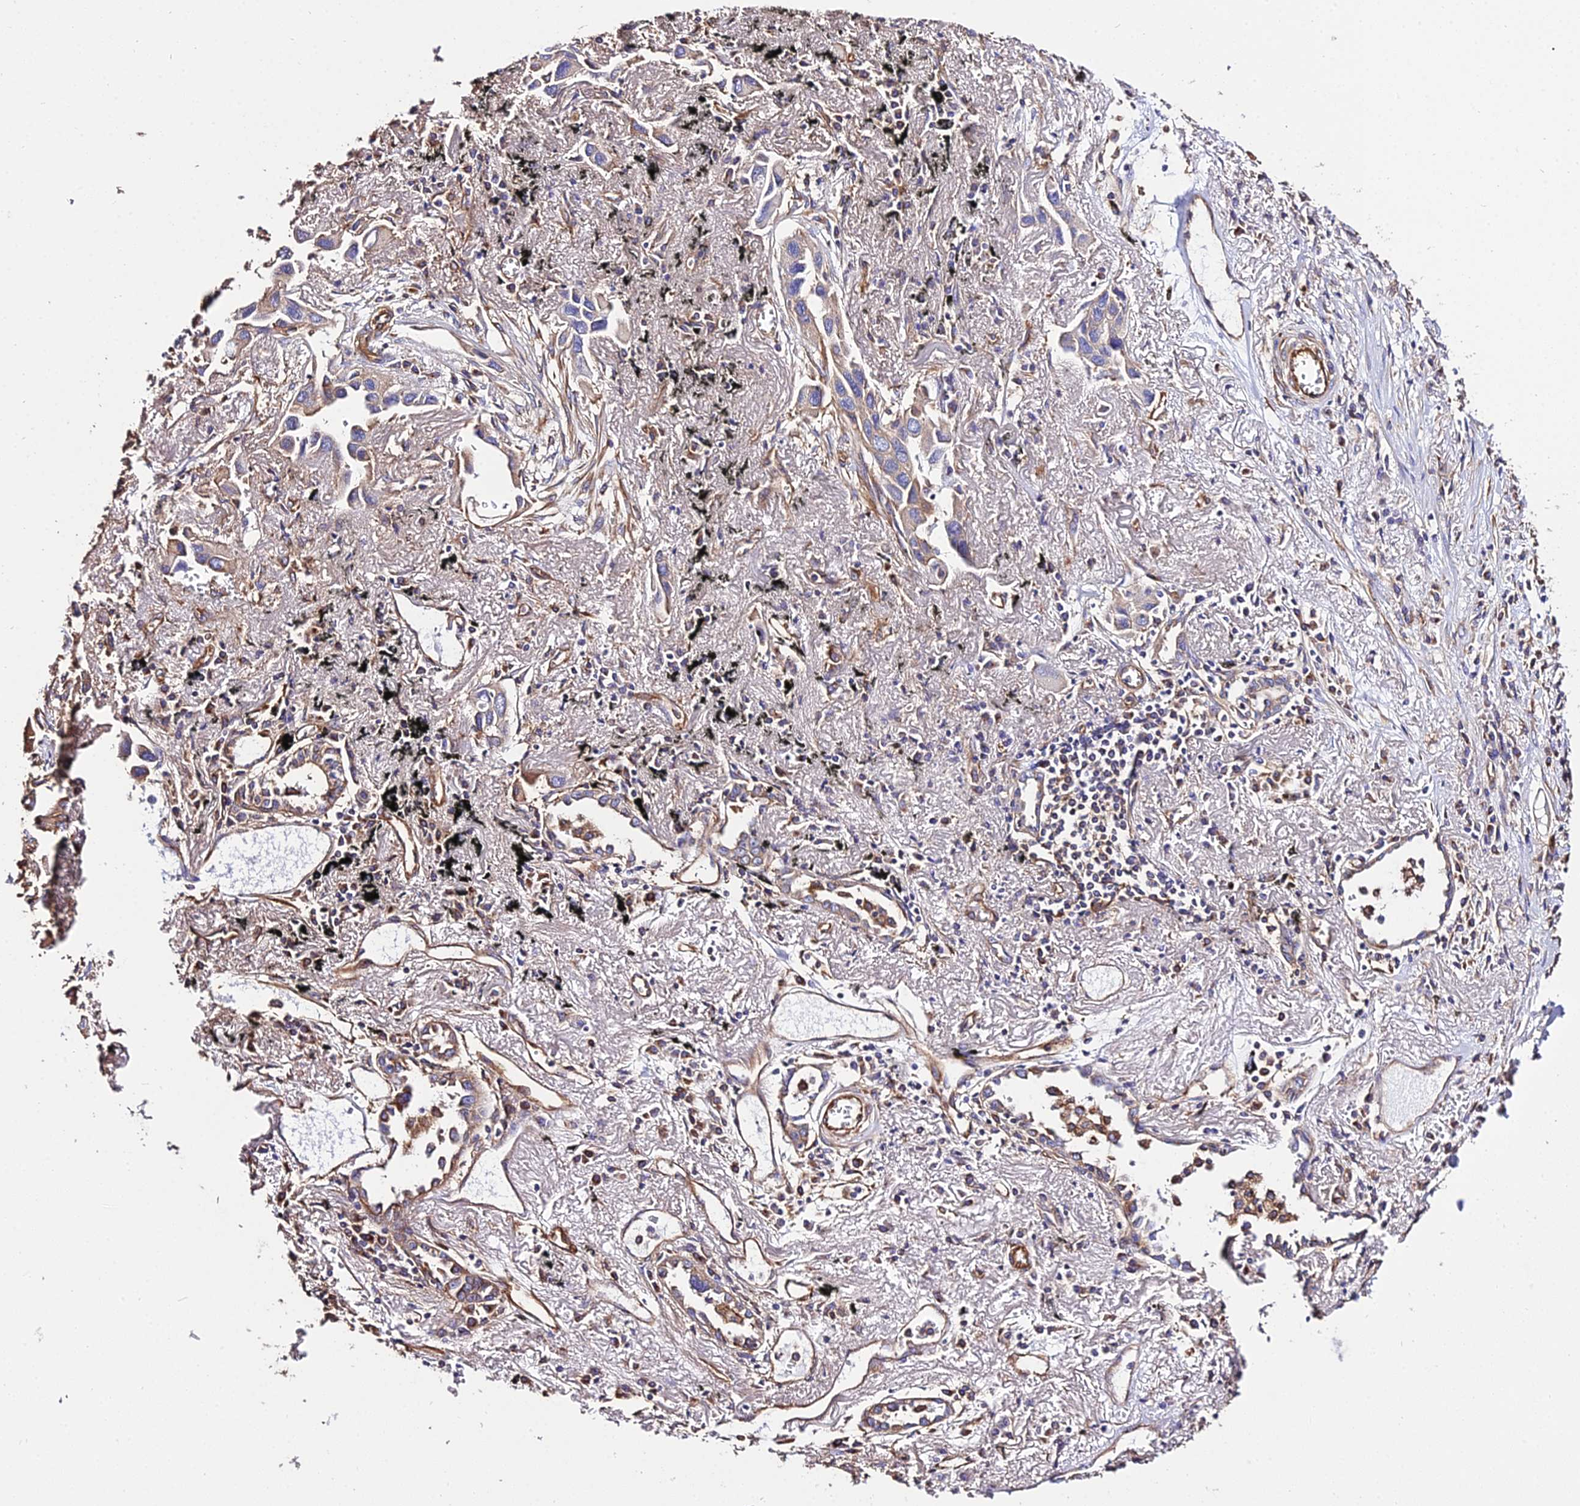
{"staining": {"intensity": "moderate", "quantity": "25%-75%", "location": "cytoplasmic/membranous"}, "tissue": "lung cancer", "cell_type": "Tumor cells", "image_type": "cancer", "snomed": [{"axis": "morphology", "description": "Adenocarcinoma, NOS"}, {"axis": "topography", "description": "Lung"}], "caption": "High-power microscopy captured an IHC photomicrograph of lung adenocarcinoma, revealing moderate cytoplasmic/membranous positivity in approximately 25%-75% of tumor cells.", "gene": "TUBA3D", "patient": {"sex": "female", "age": 76}}